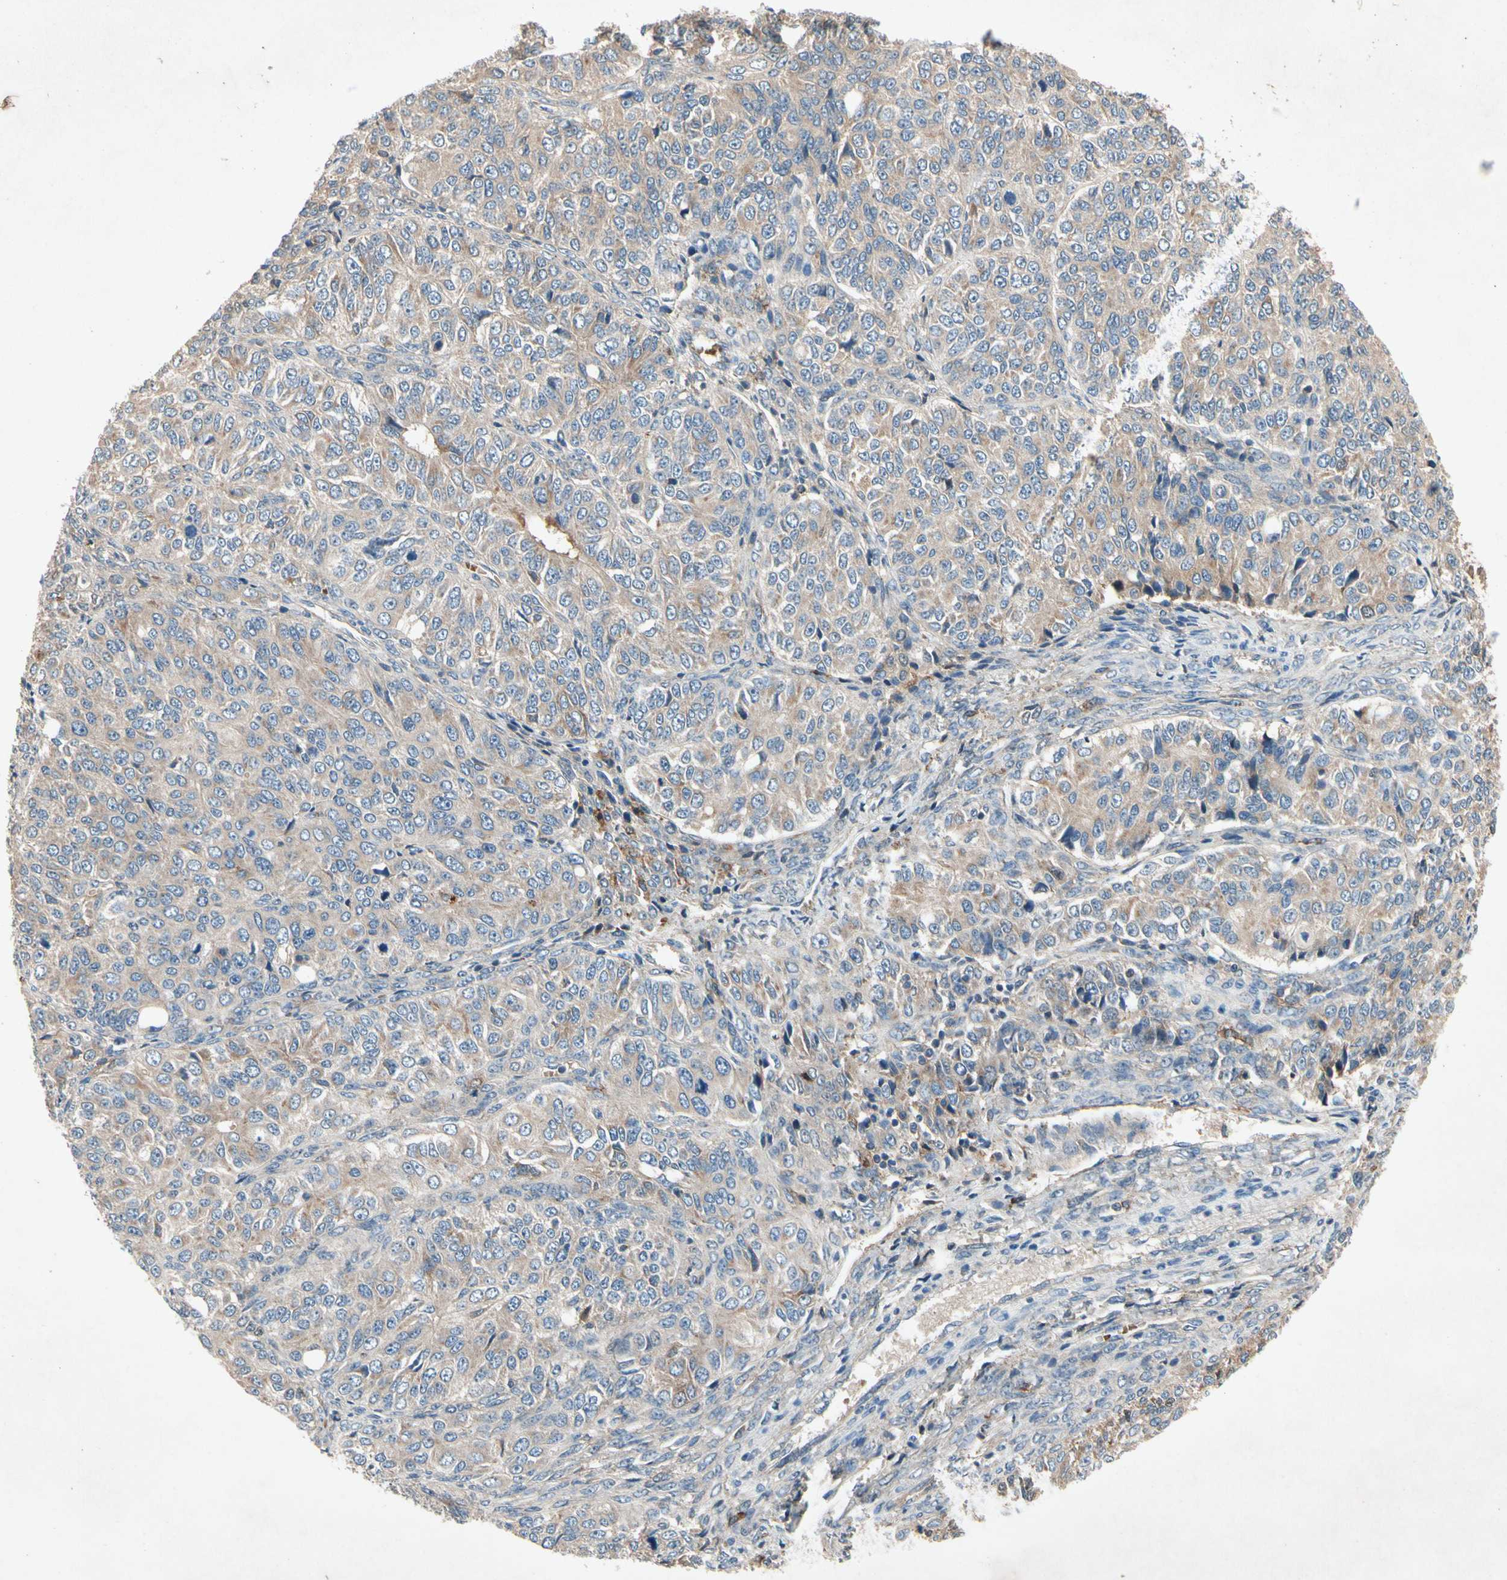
{"staining": {"intensity": "weak", "quantity": "25%-75%", "location": "cytoplasmic/membranous"}, "tissue": "ovarian cancer", "cell_type": "Tumor cells", "image_type": "cancer", "snomed": [{"axis": "morphology", "description": "Carcinoma, endometroid"}, {"axis": "topography", "description": "Ovary"}], "caption": "Protein staining by immunohistochemistry exhibits weak cytoplasmic/membranous staining in approximately 25%-75% of tumor cells in ovarian cancer.", "gene": "IL1RL1", "patient": {"sex": "female", "age": 51}}